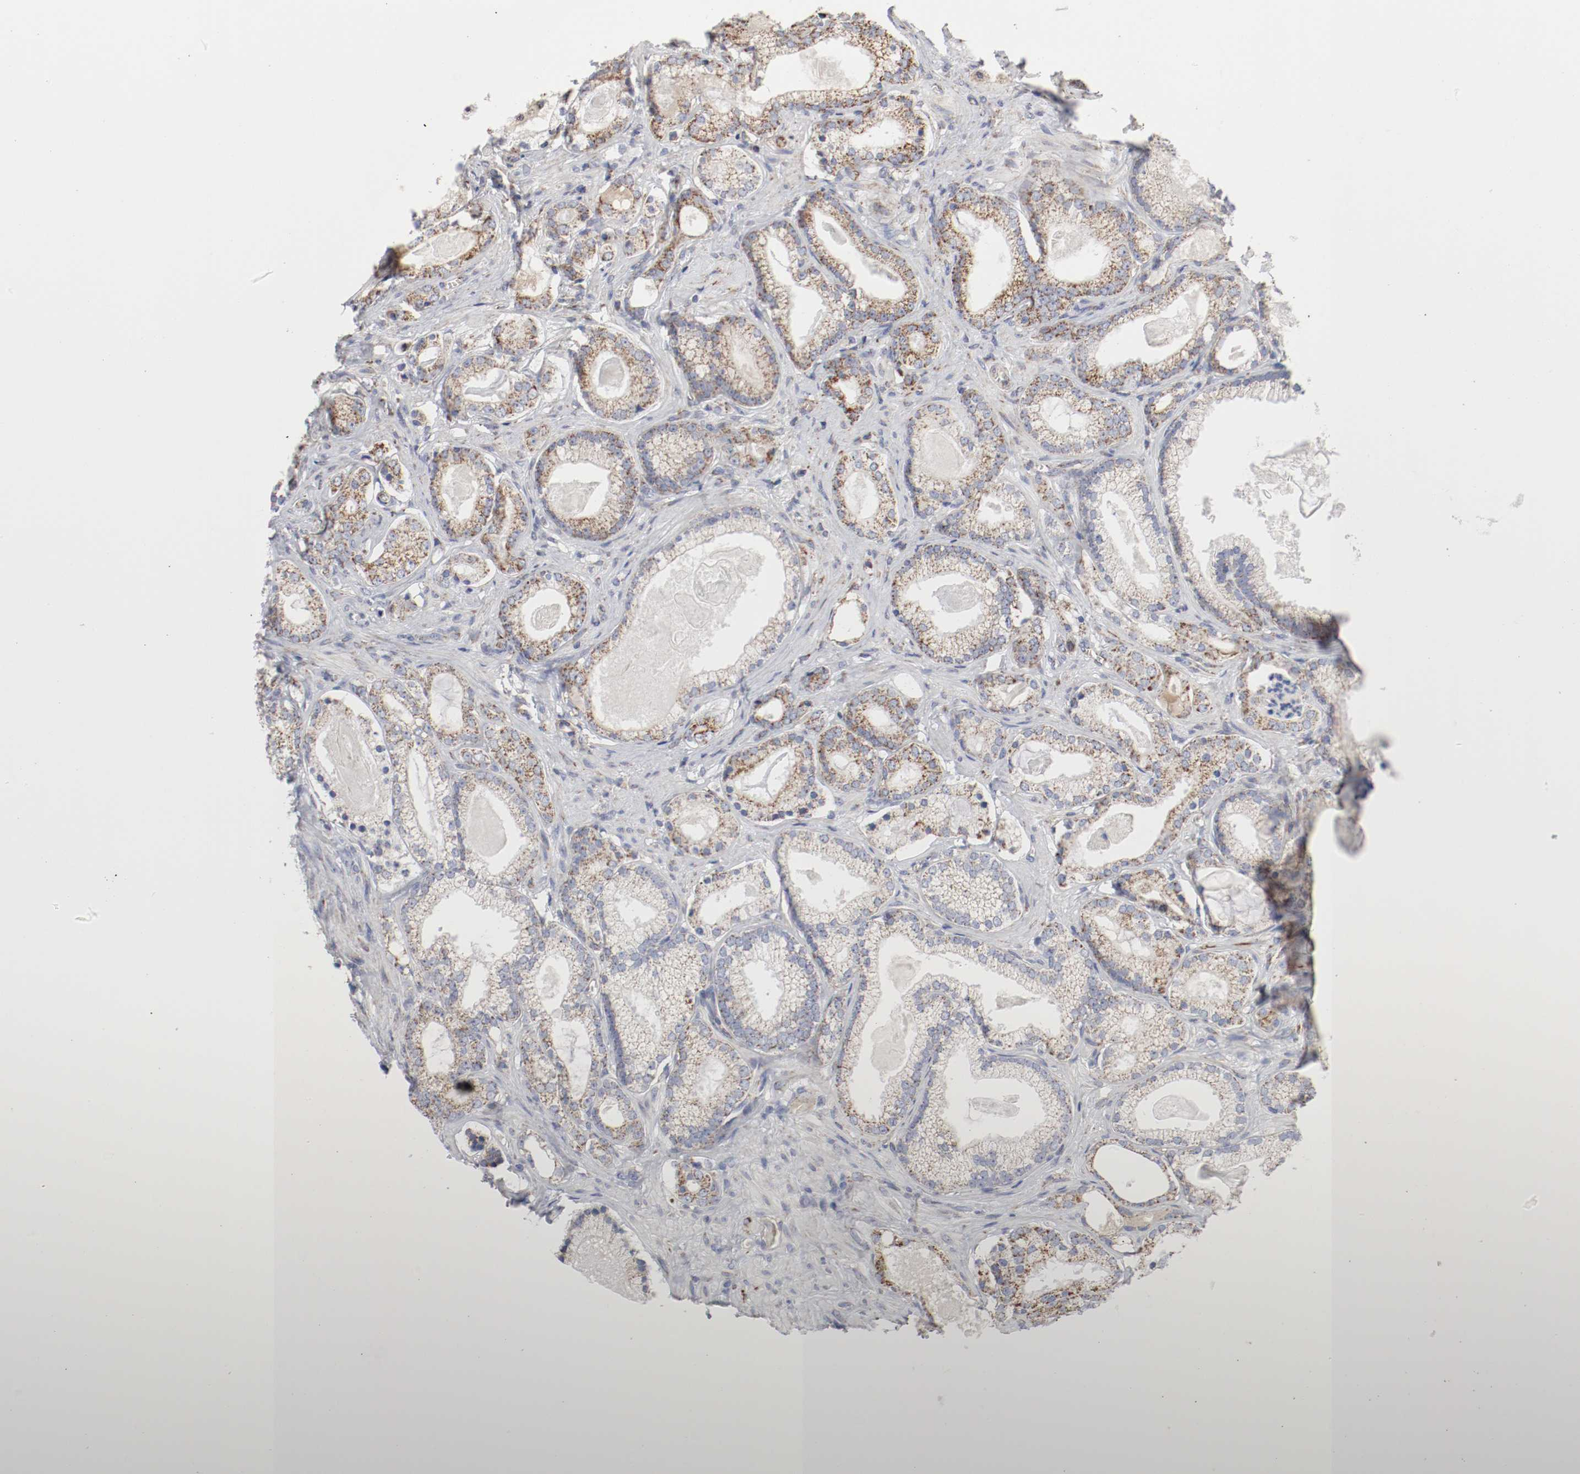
{"staining": {"intensity": "strong", "quantity": ">75%", "location": "cytoplasmic/membranous"}, "tissue": "prostate cancer", "cell_type": "Tumor cells", "image_type": "cancer", "snomed": [{"axis": "morphology", "description": "Adenocarcinoma, Low grade"}, {"axis": "topography", "description": "Prostate"}], "caption": "Prostate cancer (low-grade adenocarcinoma) tissue reveals strong cytoplasmic/membranous expression in approximately >75% of tumor cells", "gene": "AFG3L2", "patient": {"sex": "male", "age": 59}}